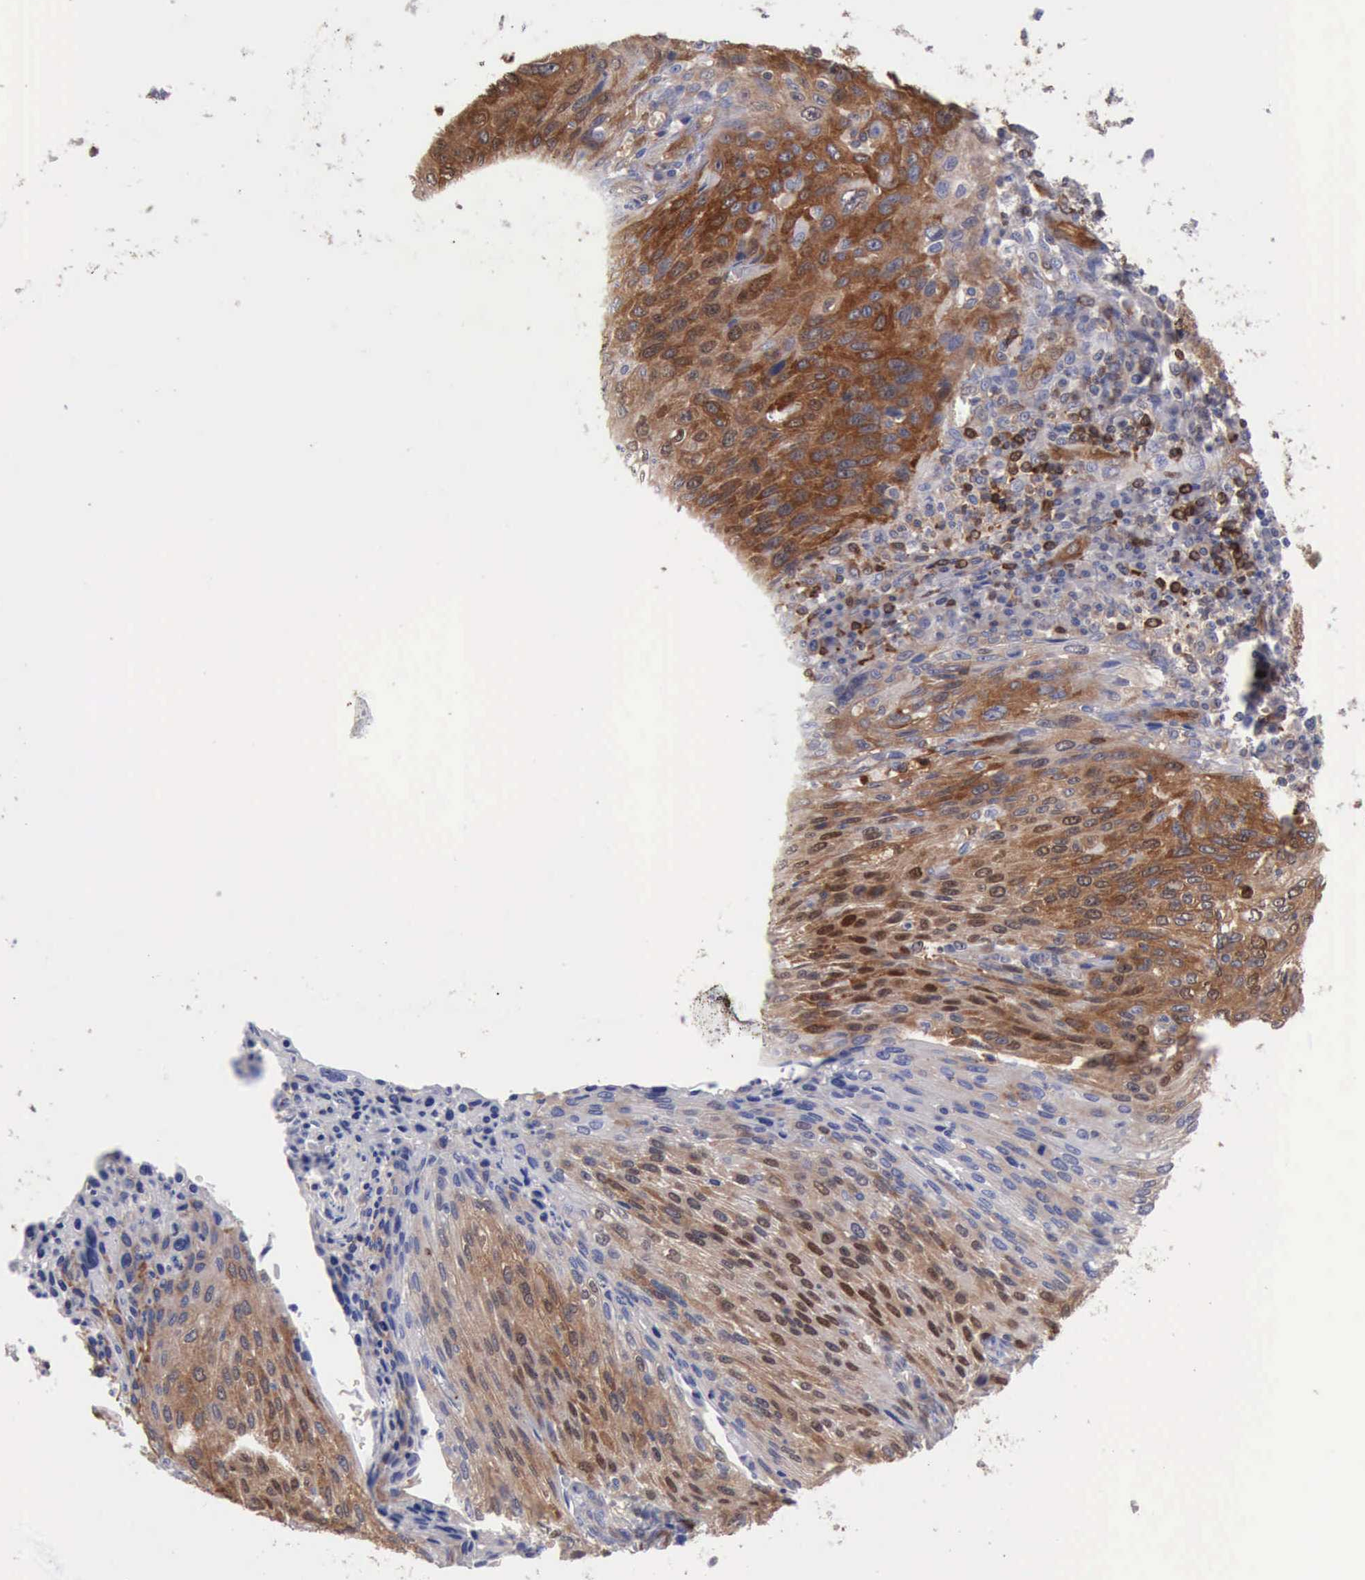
{"staining": {"intensity": "strong", "quantity": ">75%", "location": "cytoplasmic/membranous,nuclear"}, "tissue": "cervical cancer", "cell_type": "Tumor cells", "image_type": "cancer", "snomed": [{"axis": "morphology", "description": "Squamous cell carcinoma, NOS"}, {"axis": "topography", "description": "Cervix"}], "caption": "A high-resolution image shows IHC staining of squamous cell carcinoma (cervical), which exhibits strong cytoplasmic/membranous and nuclear expression in about >75% of tumor cells.", "gene": "PDCD4", "patient": {"sex": "female", "age": 32}}